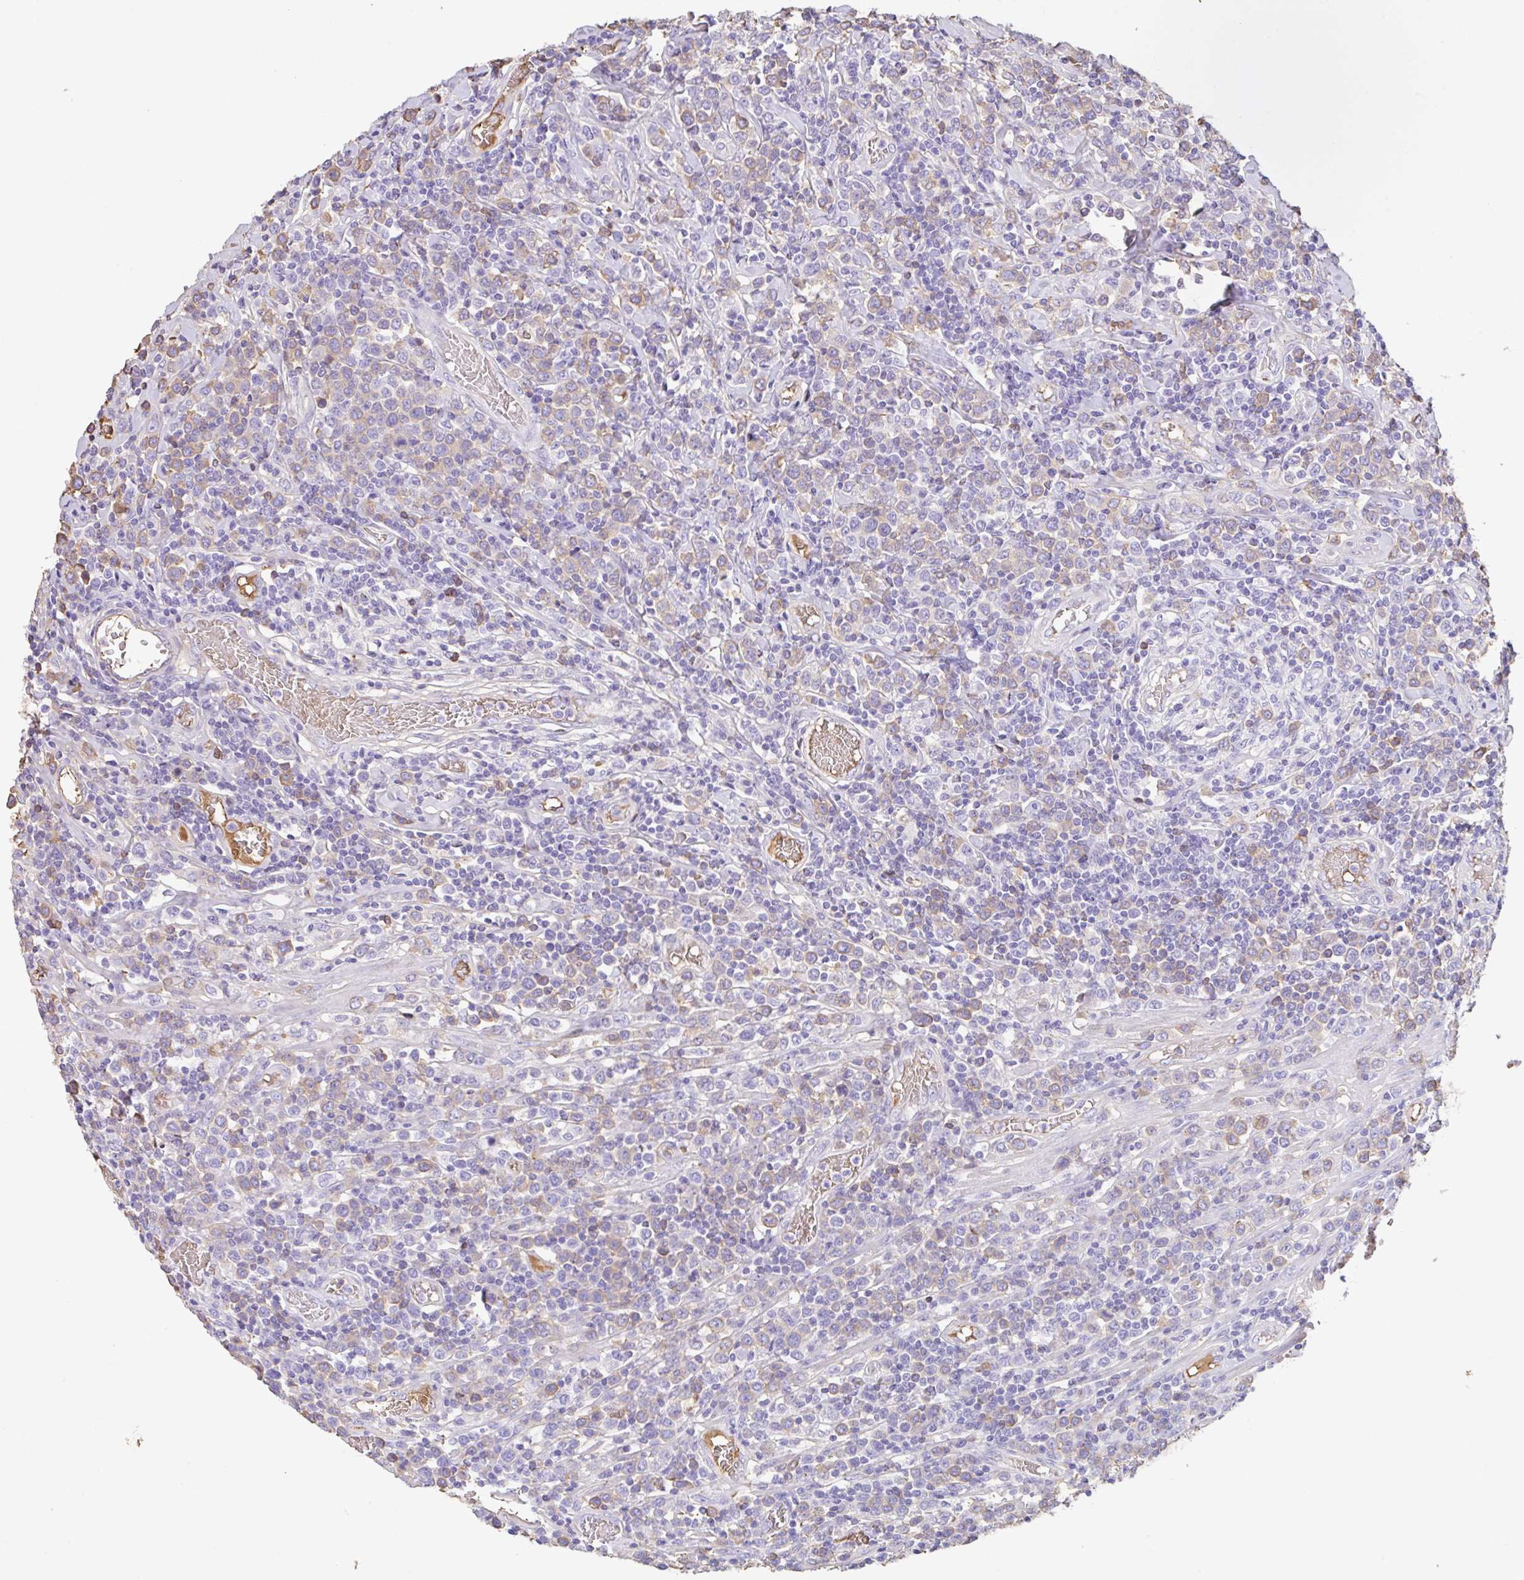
{"staining": {"intensity": "weak", "quantity": "<25%", "location": "cytoplasmic/membranous"}, "tissue": "lymphoma", "cell_type": "Tumor cells", "image_type": "cancer", "snomed": [{"axis": "morphology", "description": "Malignant lymphoma, non-Hodgkin's type, High grade"}, {"axis": "topography", "description": "Soft tissue"}], "caption": "Tumor cells are negative for brown protein staining in high-grade malignant lymphoma, non-Hodgkin's type.", "gene": "HOXC12", "patient": {"sex": "female", "age": 56}}